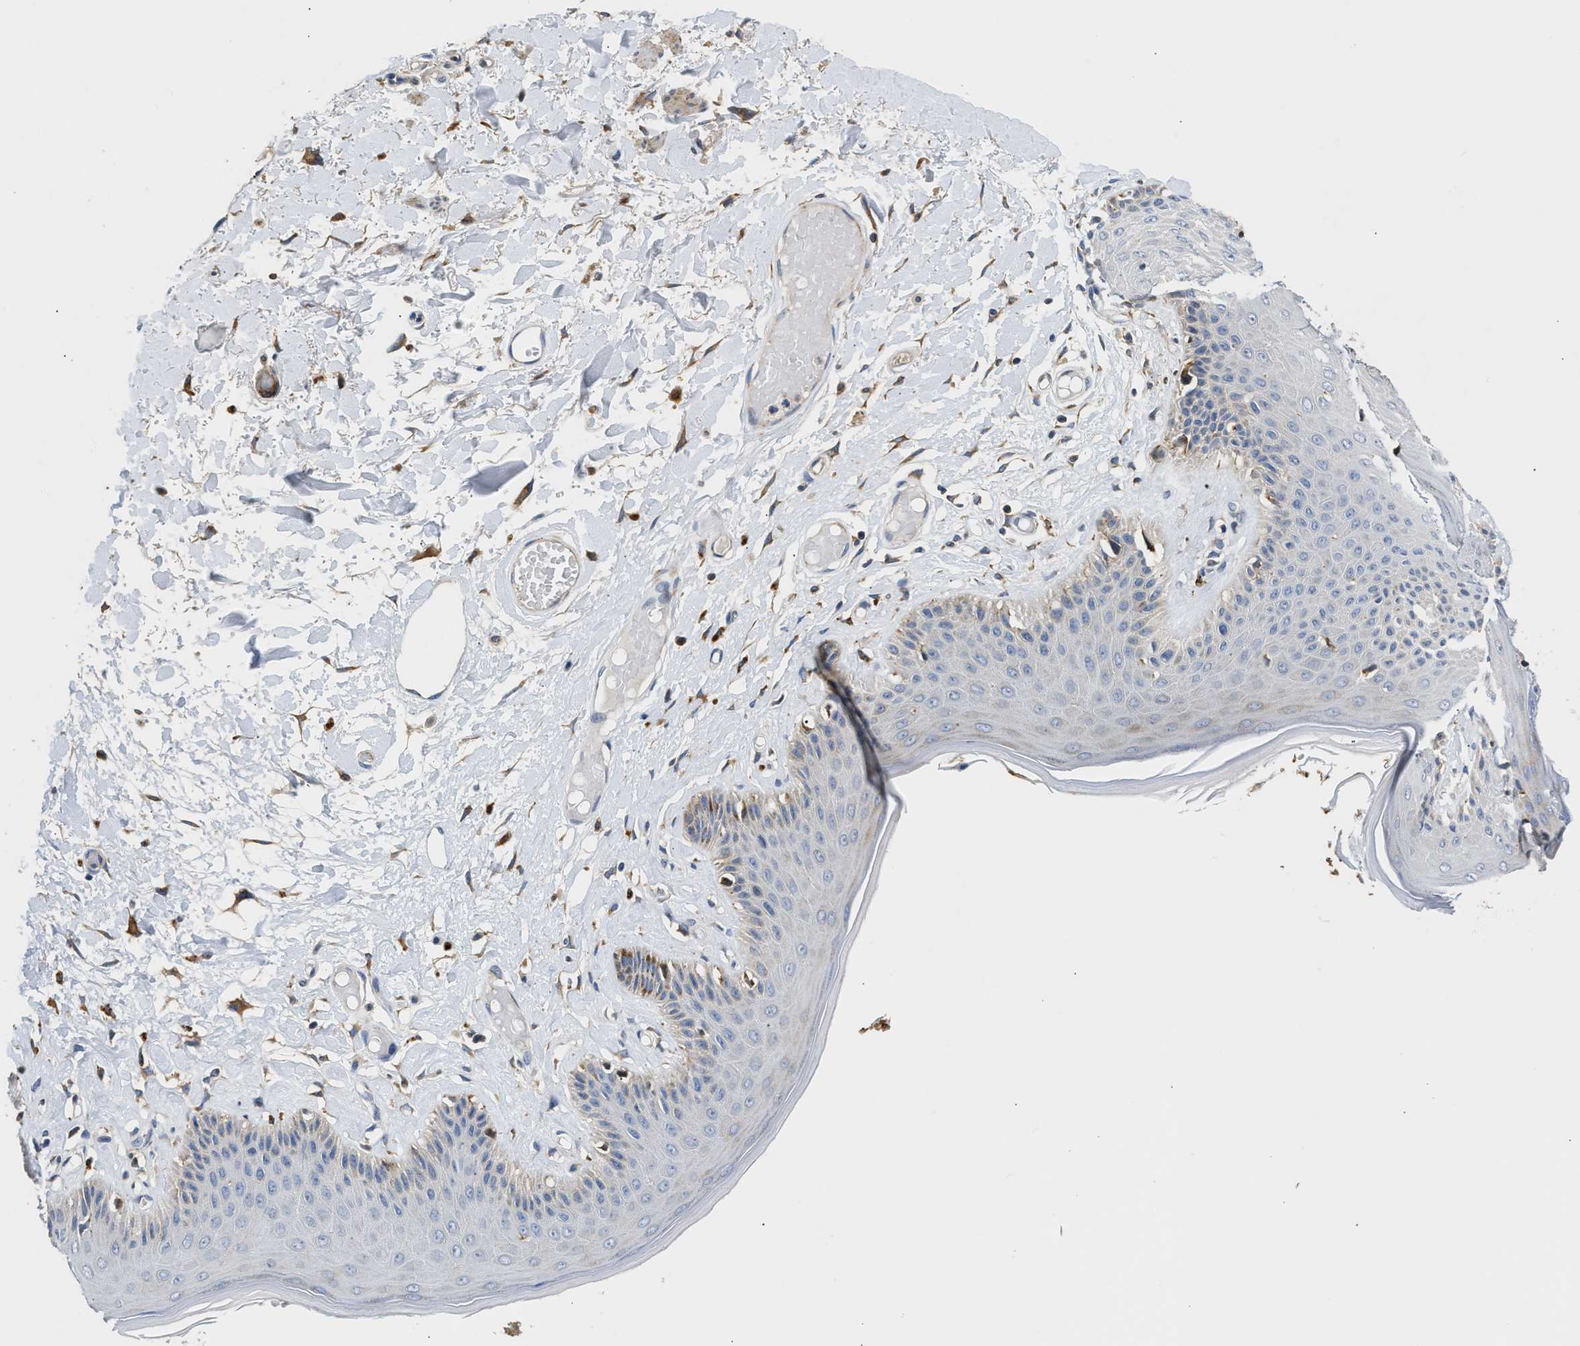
{"staining": {"intensity": "moderate", "quantity": "<25%", "location": "cytoplasmic/membranous"}, "tissue": "skin", "cell_type": "Epidermal cells", "image_type": "normal", "snomed": [{"axis": "morphology", "description": "Normal tissue, NOS"}, {"axis": "topography", "description": "Vulva"}], "caption": "A low amount of moderate cytoplasmic/membranous expression is seen in about <25% of epidermal cells in unremarkable skin. (DAB (3,3'-diaminobenzidine) = brown stain, brightfield microscopy at high magnification).", "gene": "AMZ1", "patient": {"sex": "female", "age": 73}}